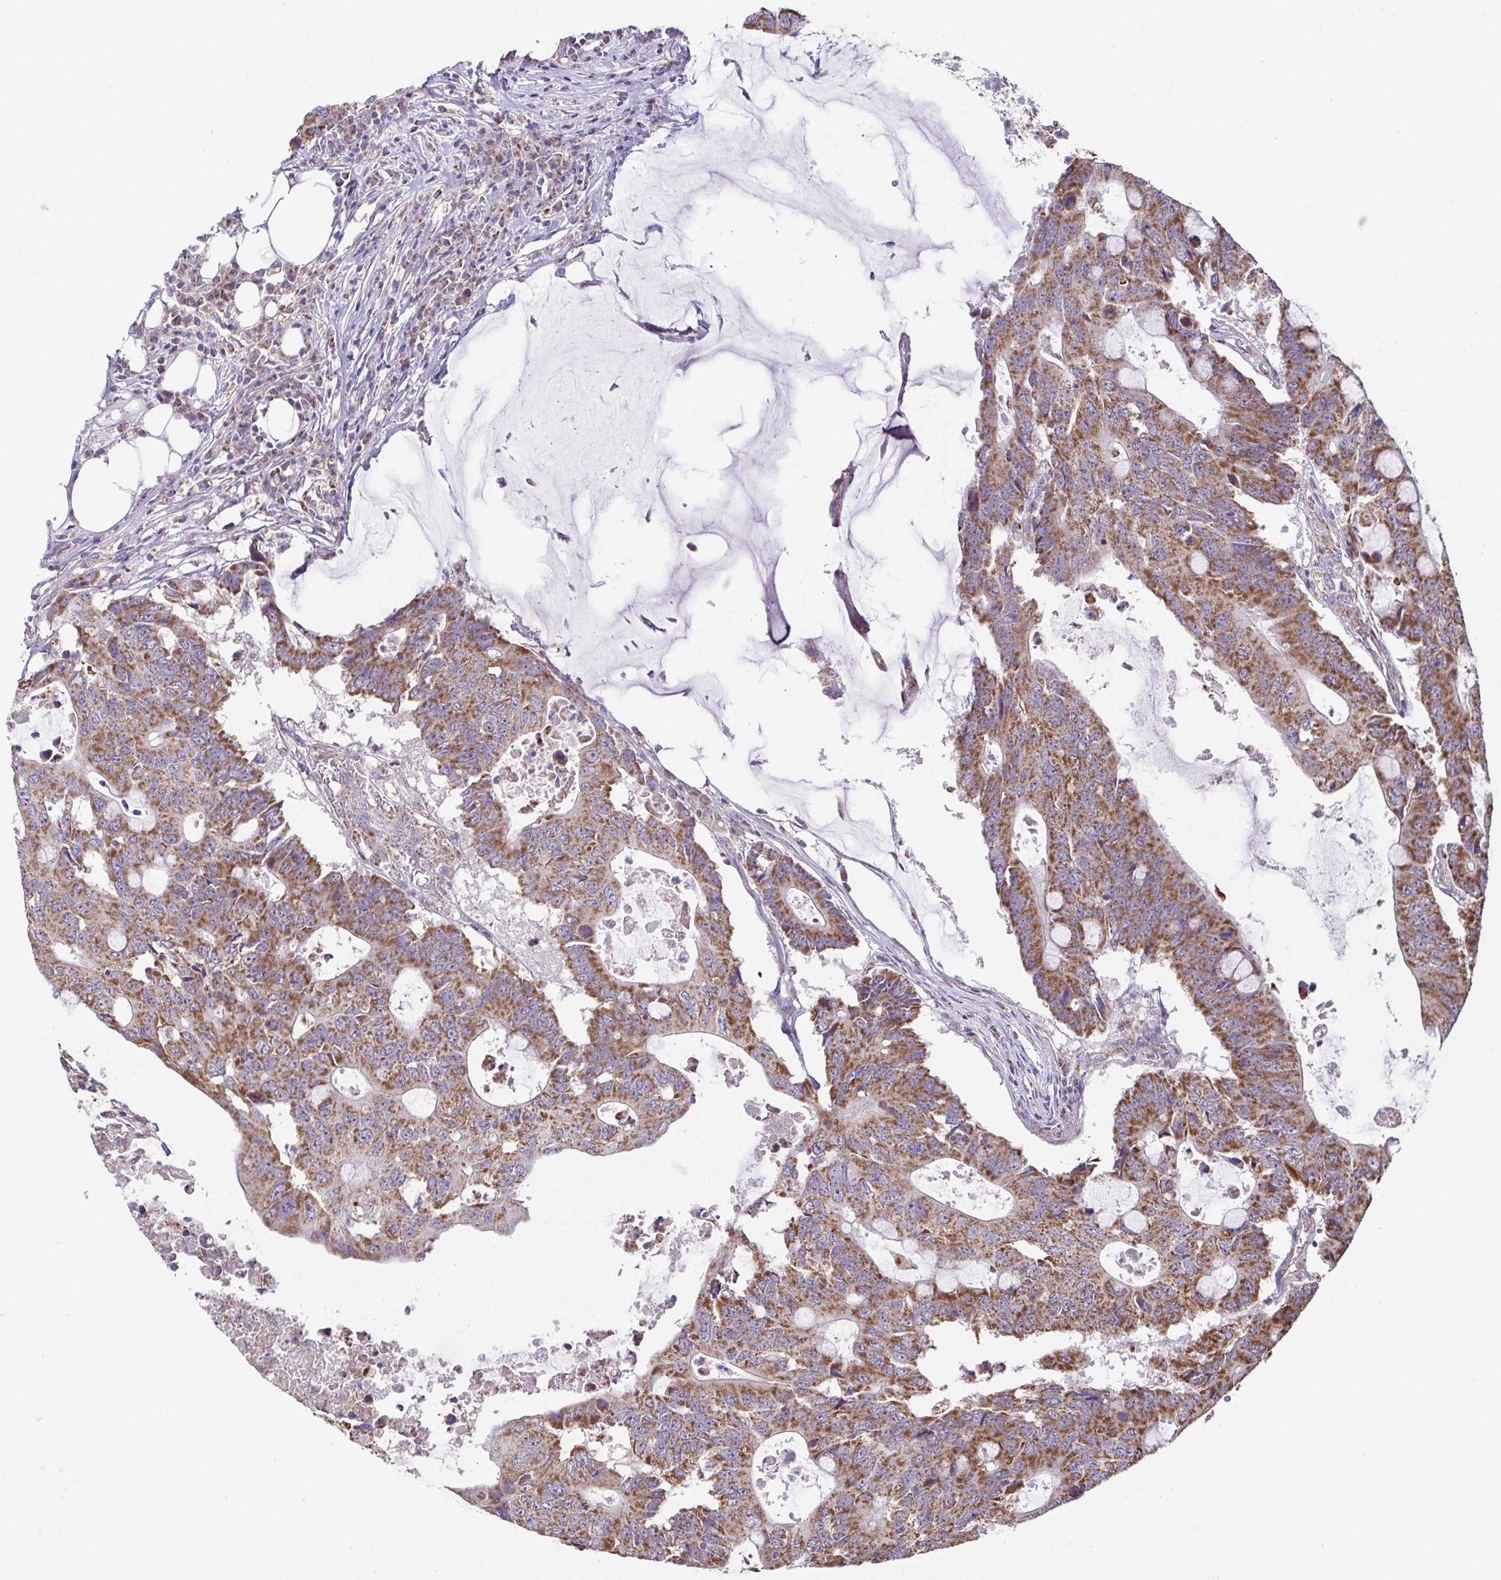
{"staining": {"intensity": "moderate", "quantity": ">75%", "location": "cytoplasmic/membranous"}, "tissue": "colorectal cancer", "cell_type": "Tumor cells", "image_type": "cancer", "snomed": [{"axis": "morphology", "description": "Adenocarcinoma, NOS"}, {"axis": "topography", "description": "Colon"}], "caption": "Adenocarcinoma (colorectal) stained with a protein marker exhibits moderate staining in tumor cells.", "gene": "DIP2B", "patient": {"sex": "male", "age": 71}}